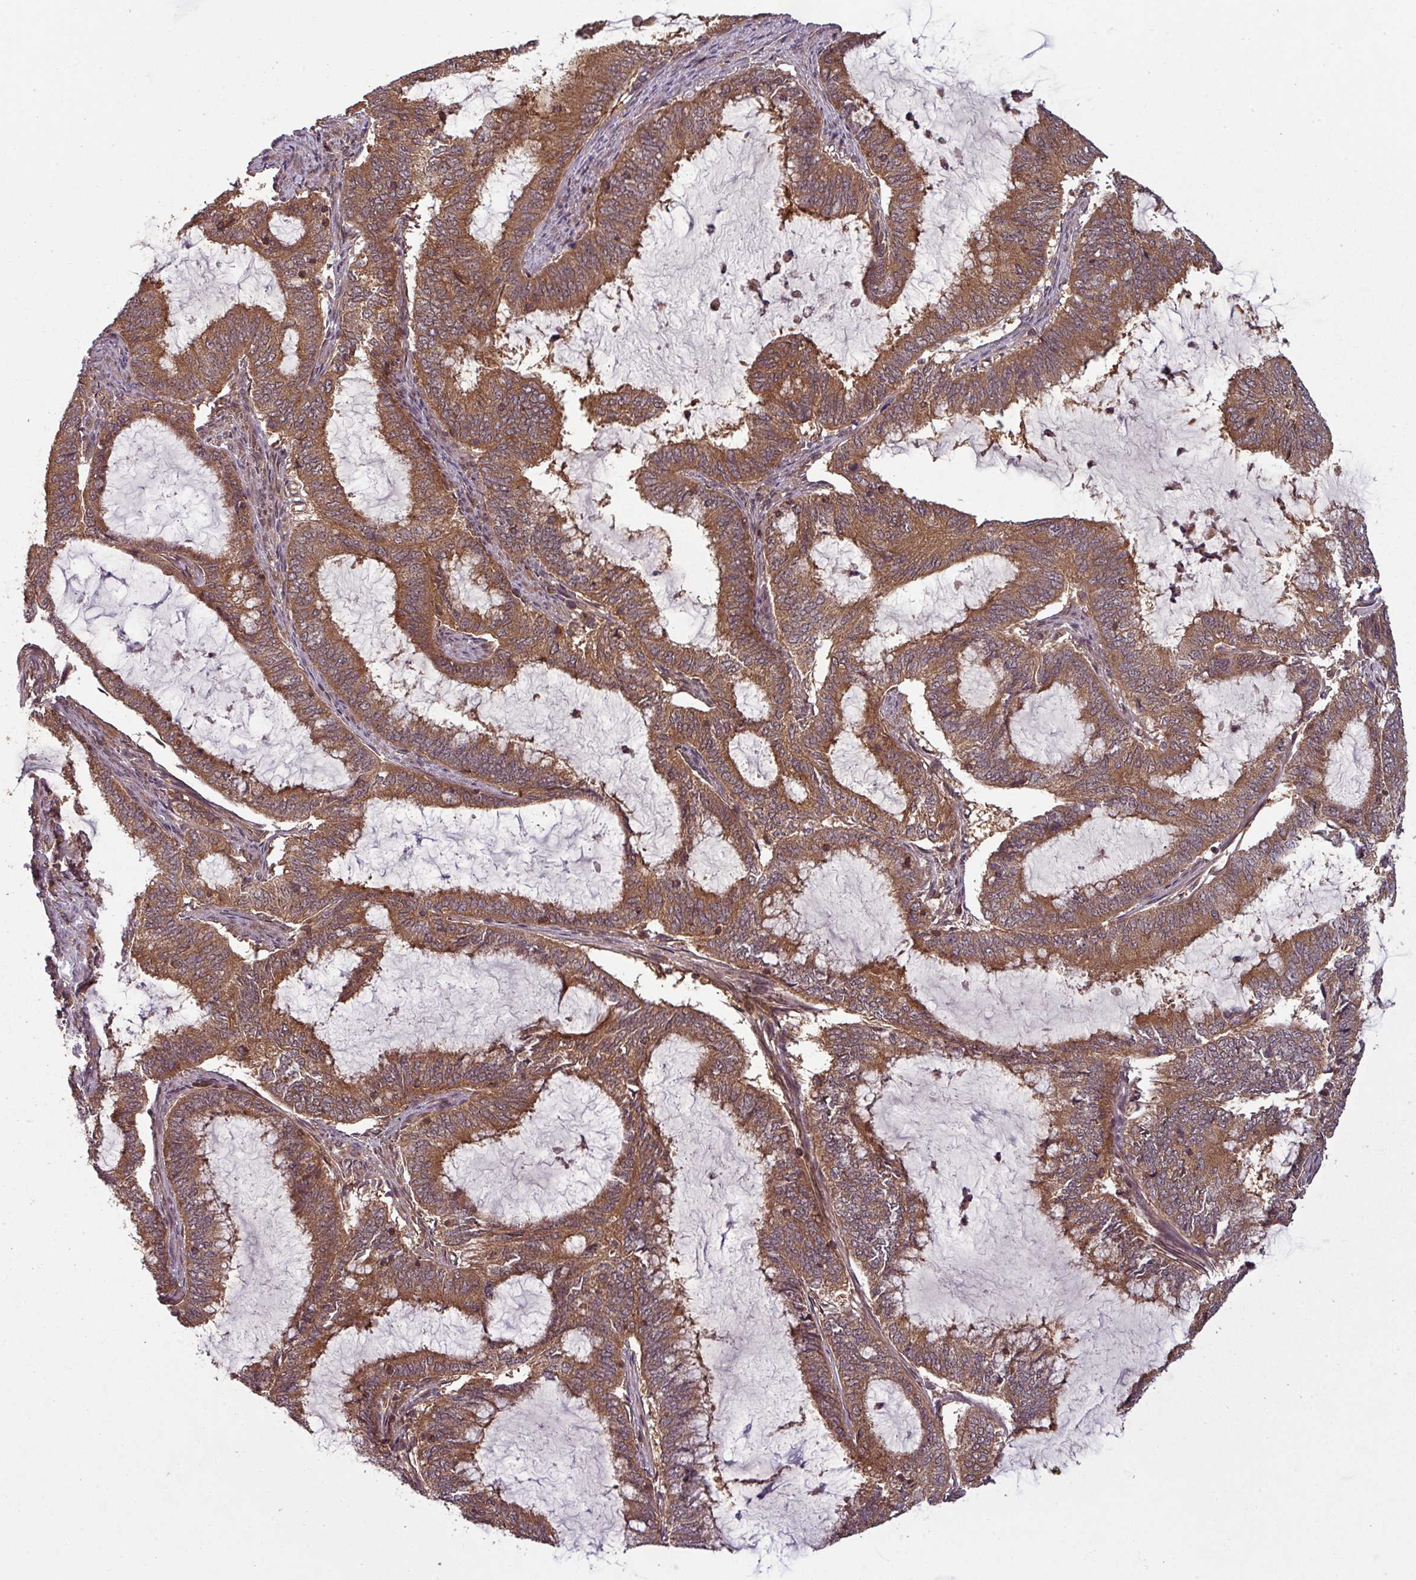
{"staining": {"intensity": "strong", "quantity": ">75%", "location": "cytoplasmic/membranous"}, "tissue": "endometrial cancer", "cell_type": "Tumor cells", "image_type": "cancer", "snomed": [{"axis": "morphology", "description": "Adenocarcinoma, NOS"}, {"axis": "topography", "description": "Endometrium"}], "caption": "Approximately >75% of tumor cells in human endometrial cancer (adenocarcinoma) reveal strong cytoplasmic/membranous protein positivity as visualized by brown immunohistochemical staining.", "gene": "GSKIP", "patient": {"sex": "female", "age": 51}}